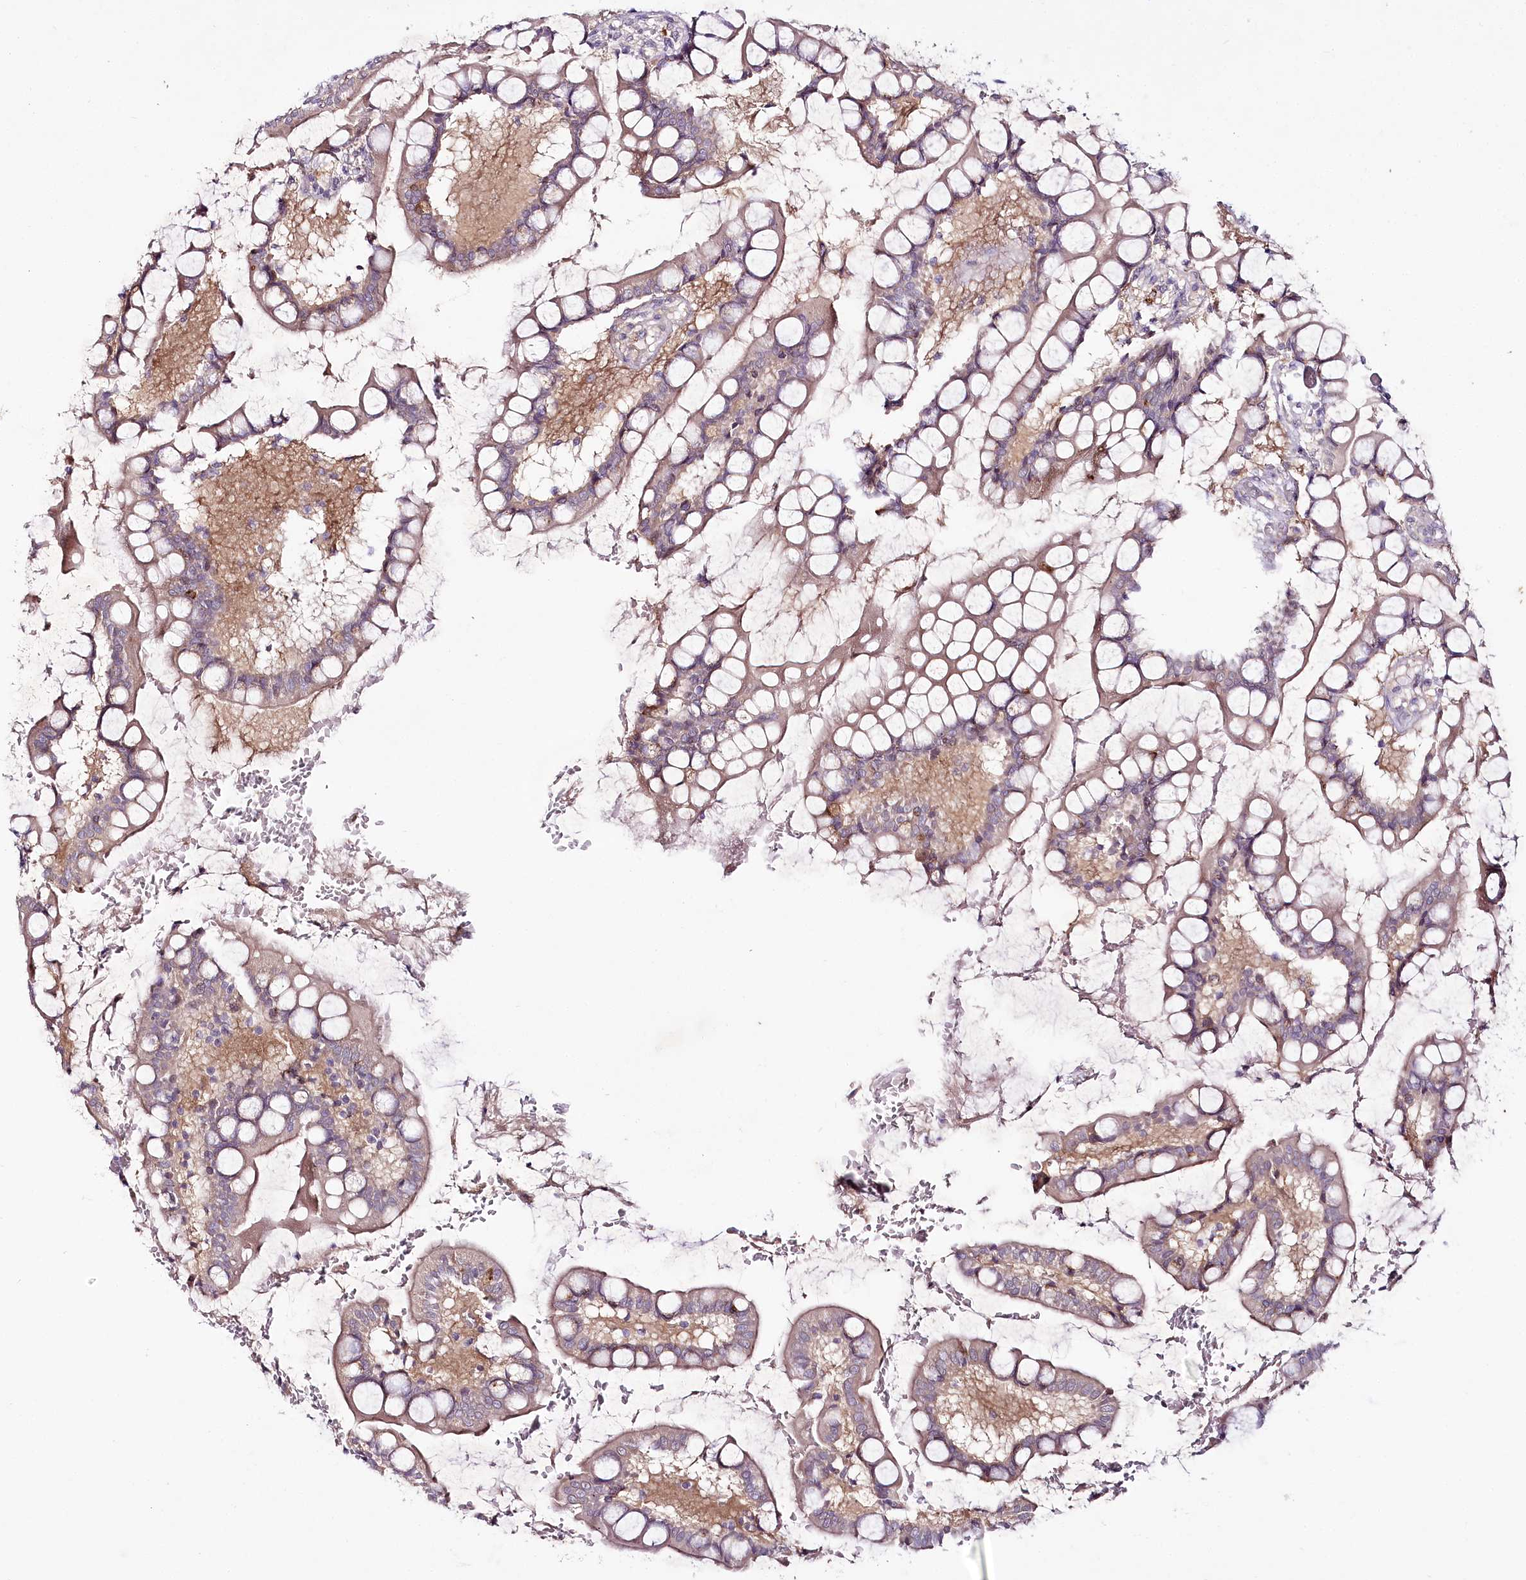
{"staining": {"intensity": "moderate", "quantity": "25%-75%", "location": "cytoplasmic/membranous"}, "tissue": "small intestine", "cell_type": "Glandular cells", "image_type": "normal", "snomed": [{"axis": "morphology", "description": "Normal tissue, NOS"}, {"axis": "topography", "description": "Small intestine"}], "caption": "Immunohistochemical staining of unremarkable human small intestine exhibits medium levels of moderate cytoplasmic/membranous expression in about 25%-75% of glandular cells. The staining is performed using DAB brown chromogen to label protein expression. The nuclei are counter-stained blue using hematoxylin.", "gene": "VWA5A", "patient": {"sex": "male", "age": 52}}